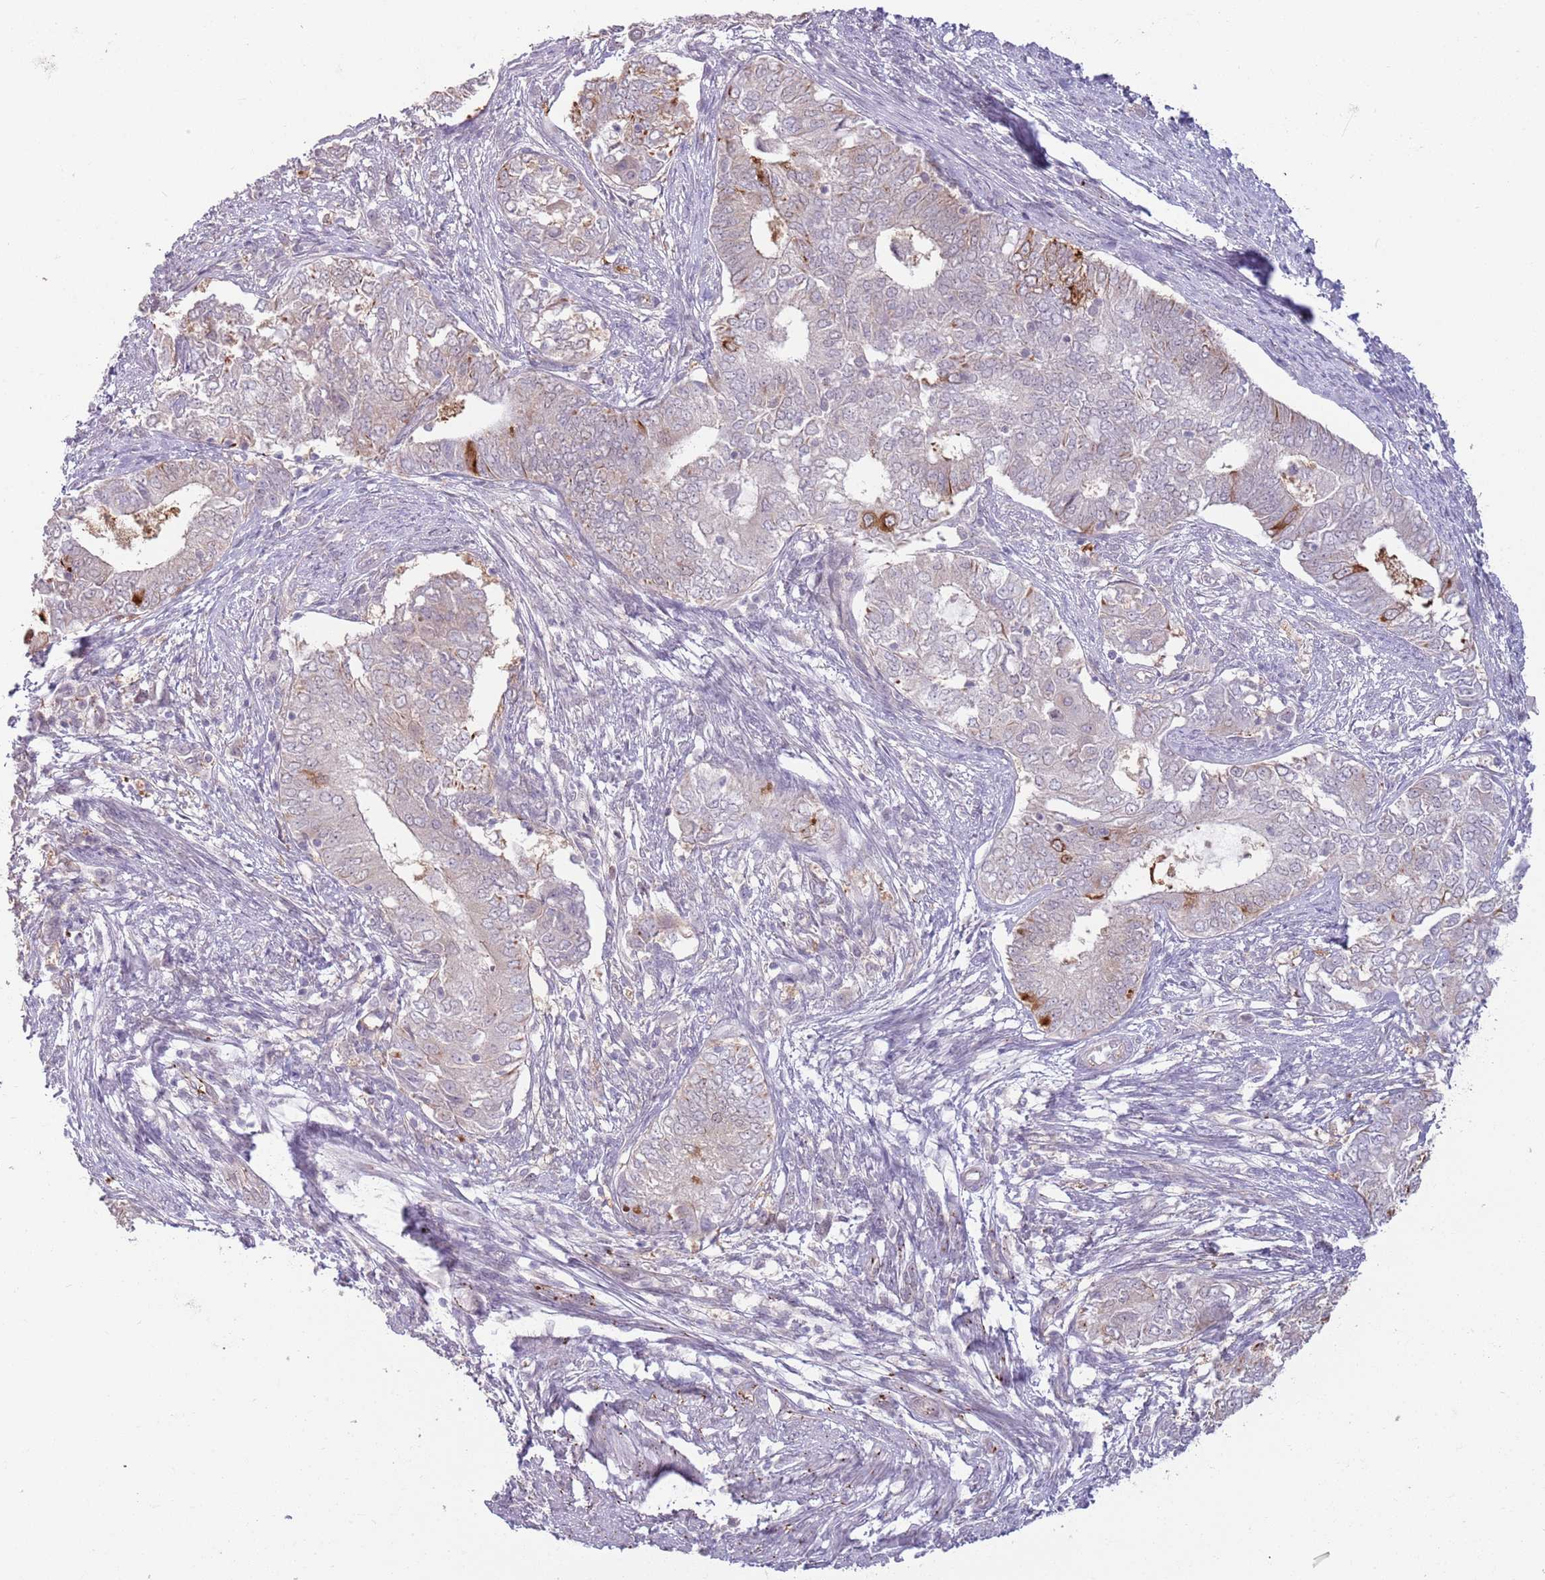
{"staining": {"intensity": "moderate", "quantity": "<25%", "location": "cytoplasmic/membranous"}, "tissue": "endometrial cancer", "cell_type": "Tumor cells", "image_type": "cancer", "snomed": [{"axis": "morphology", "description": "Adenocarcinoma, NOS"}, {"axis": "topography", "description": "Endometrium"}], "caption": "Tumor cells demonstrate low levels of moderate cytoplasmic/membranous expression in approximately <25% of cells in human endometrial cancer. (brown staining indicates protein expression, while blue staining denotes nuclei).", "gene": "LDHD", "patient": {"sex": "female", "age": 62}}